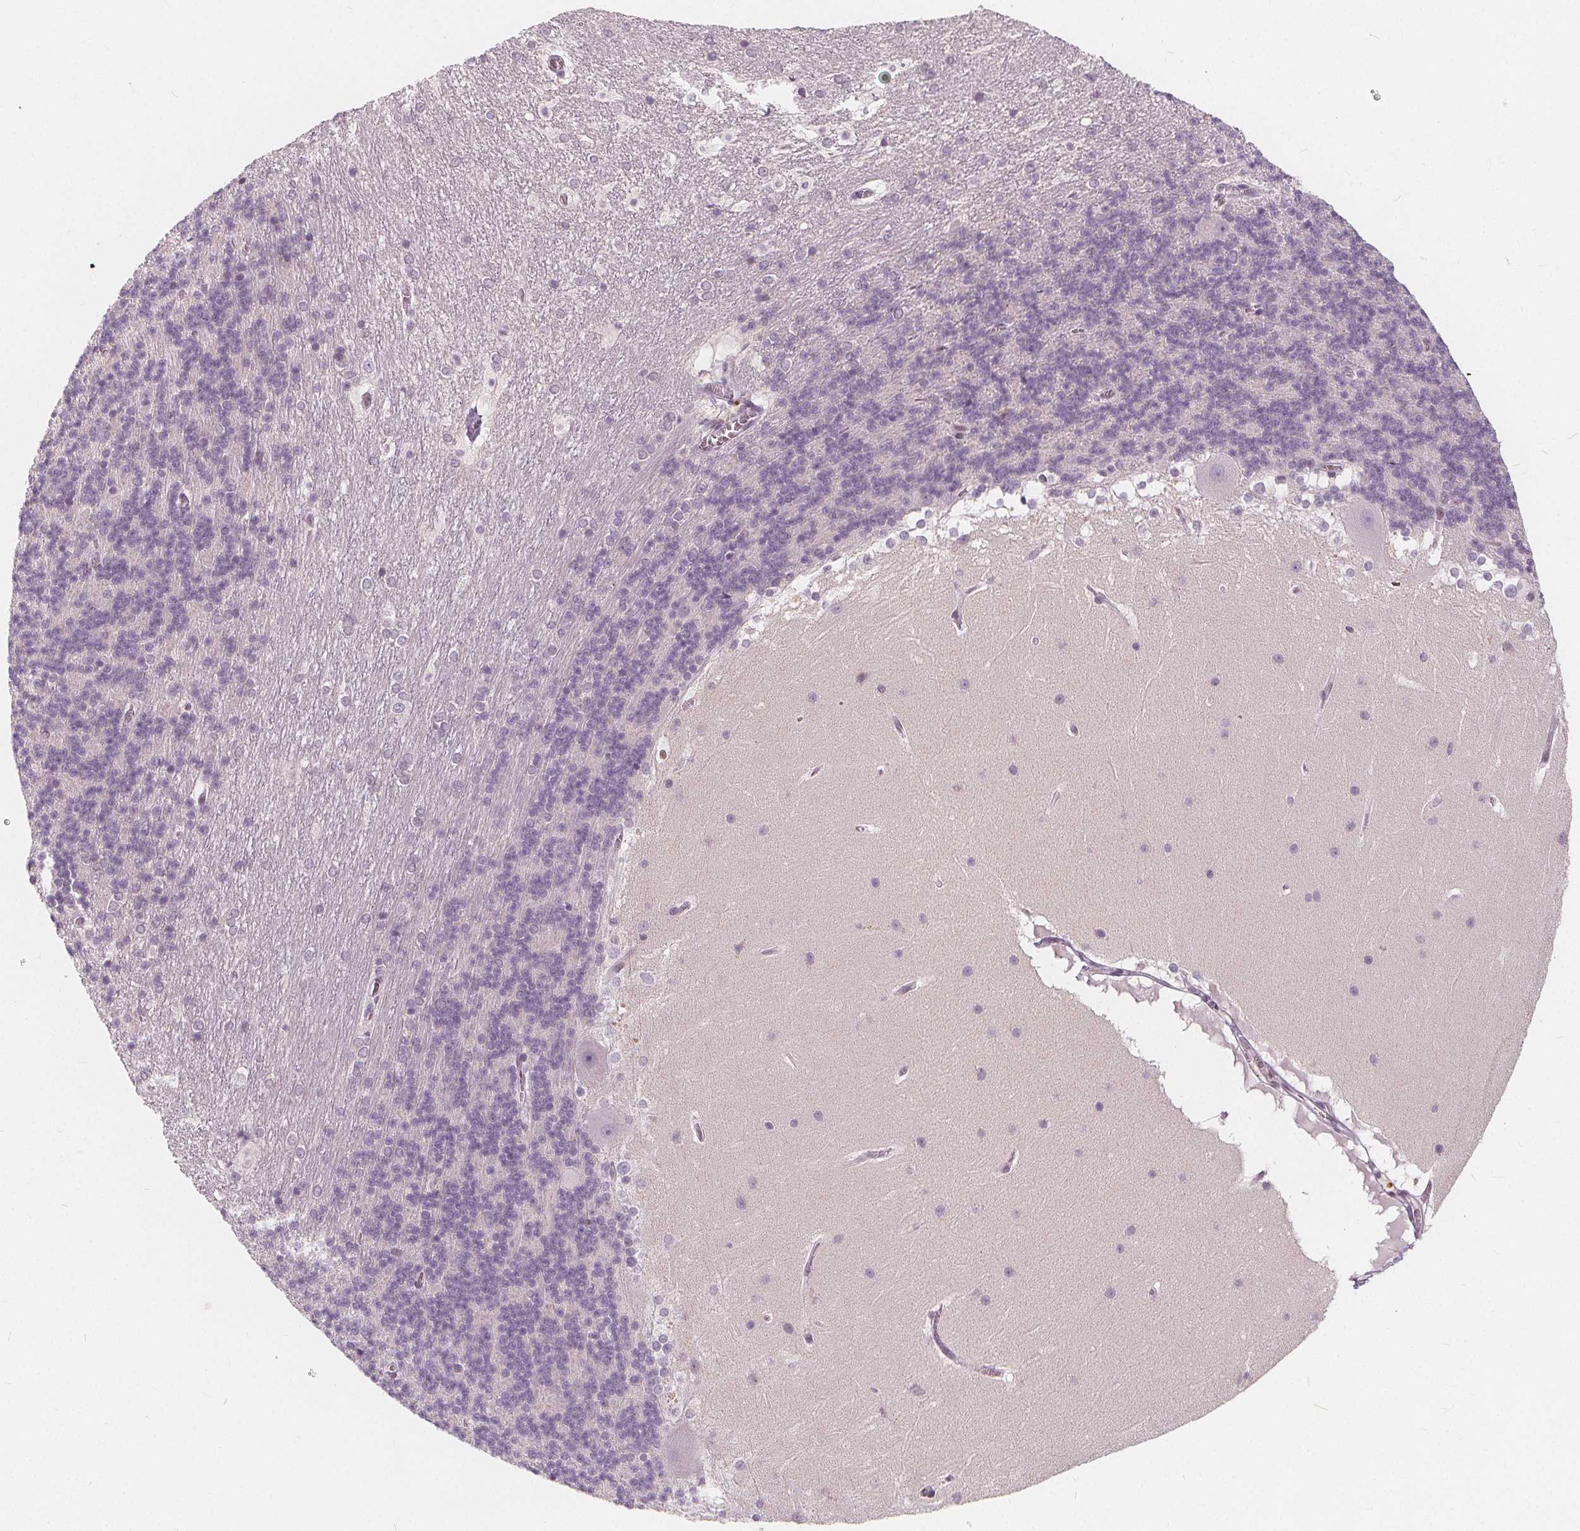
{"staining": {"intensity": "negative", "quantity": "none", "location": "none"}, "tissue": "cerebellum", "cell_type": "Cells in granular layer", "image_type": "normal", "snomed": [{"axis": "morphology", "description": "Normal tissue, NOS"}, {"axis": "topography", "description": "Cerebellum"}], "caption": "Protein analysis of normal cerebellum demonstrates no significant staining in cells in granular layer.", "gene": "DRC3", "patient": {"sex": "female", "age": 19}}